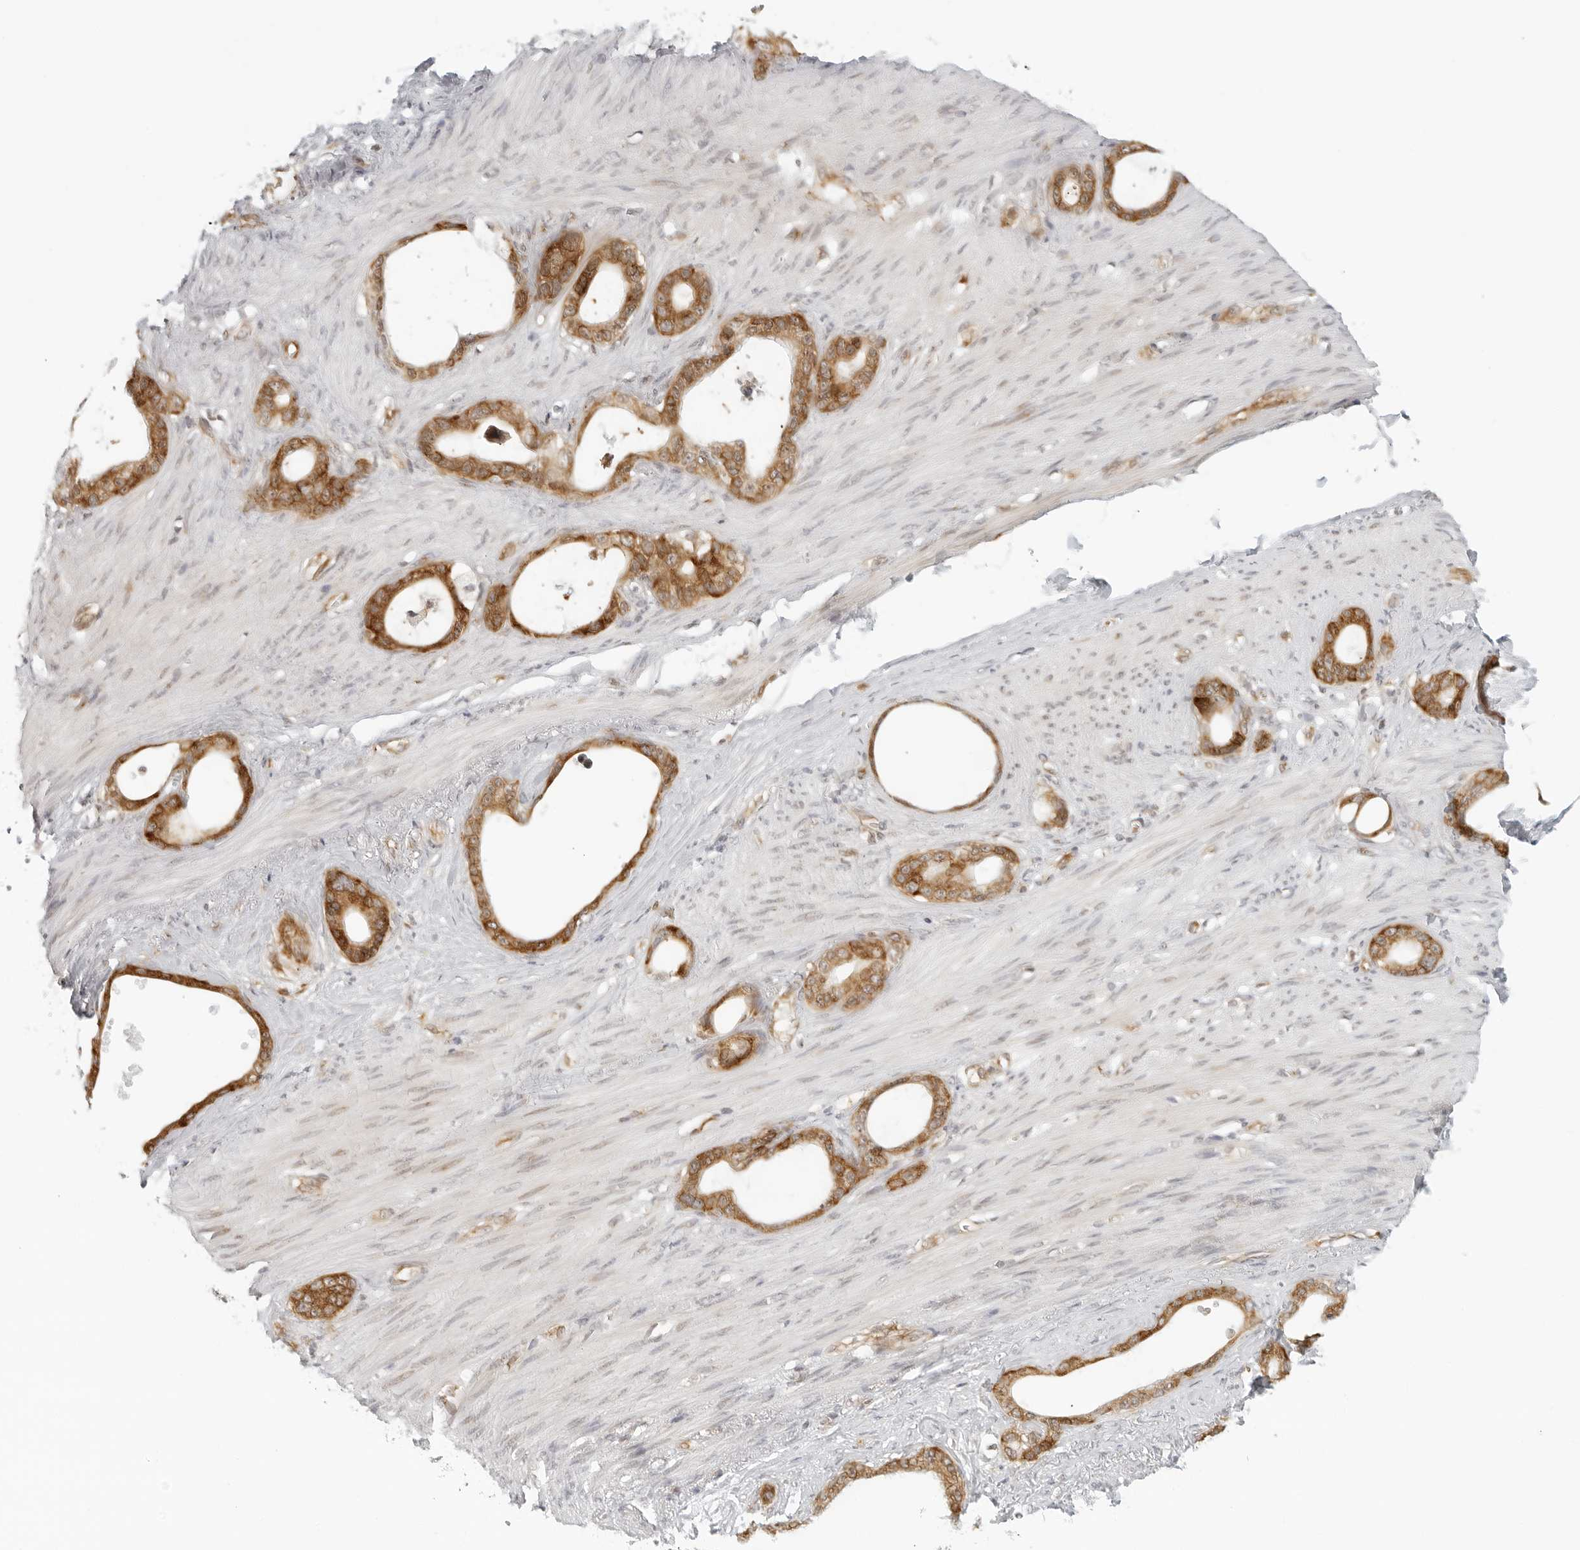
{"staining": {"intensity": "strong", "quantity": ">75%", "location": "cytoplasmic/membranous"}, "tissue": "stomach cancer", "cell_type": "Tumor cells", "image_type": "cancer", "snomed": [{"axis": "morphology", "description": "Adenocarcinoma, NOS"}, {"axis": "topography", "description": "Stomach"}], "caption": "Stomach cancer stained for a protein displays strong cytoplasmic/membranous positivity in tumor cells.", "gene": "EIF4G1", "patient": {"sex": "female", "age": 75}}